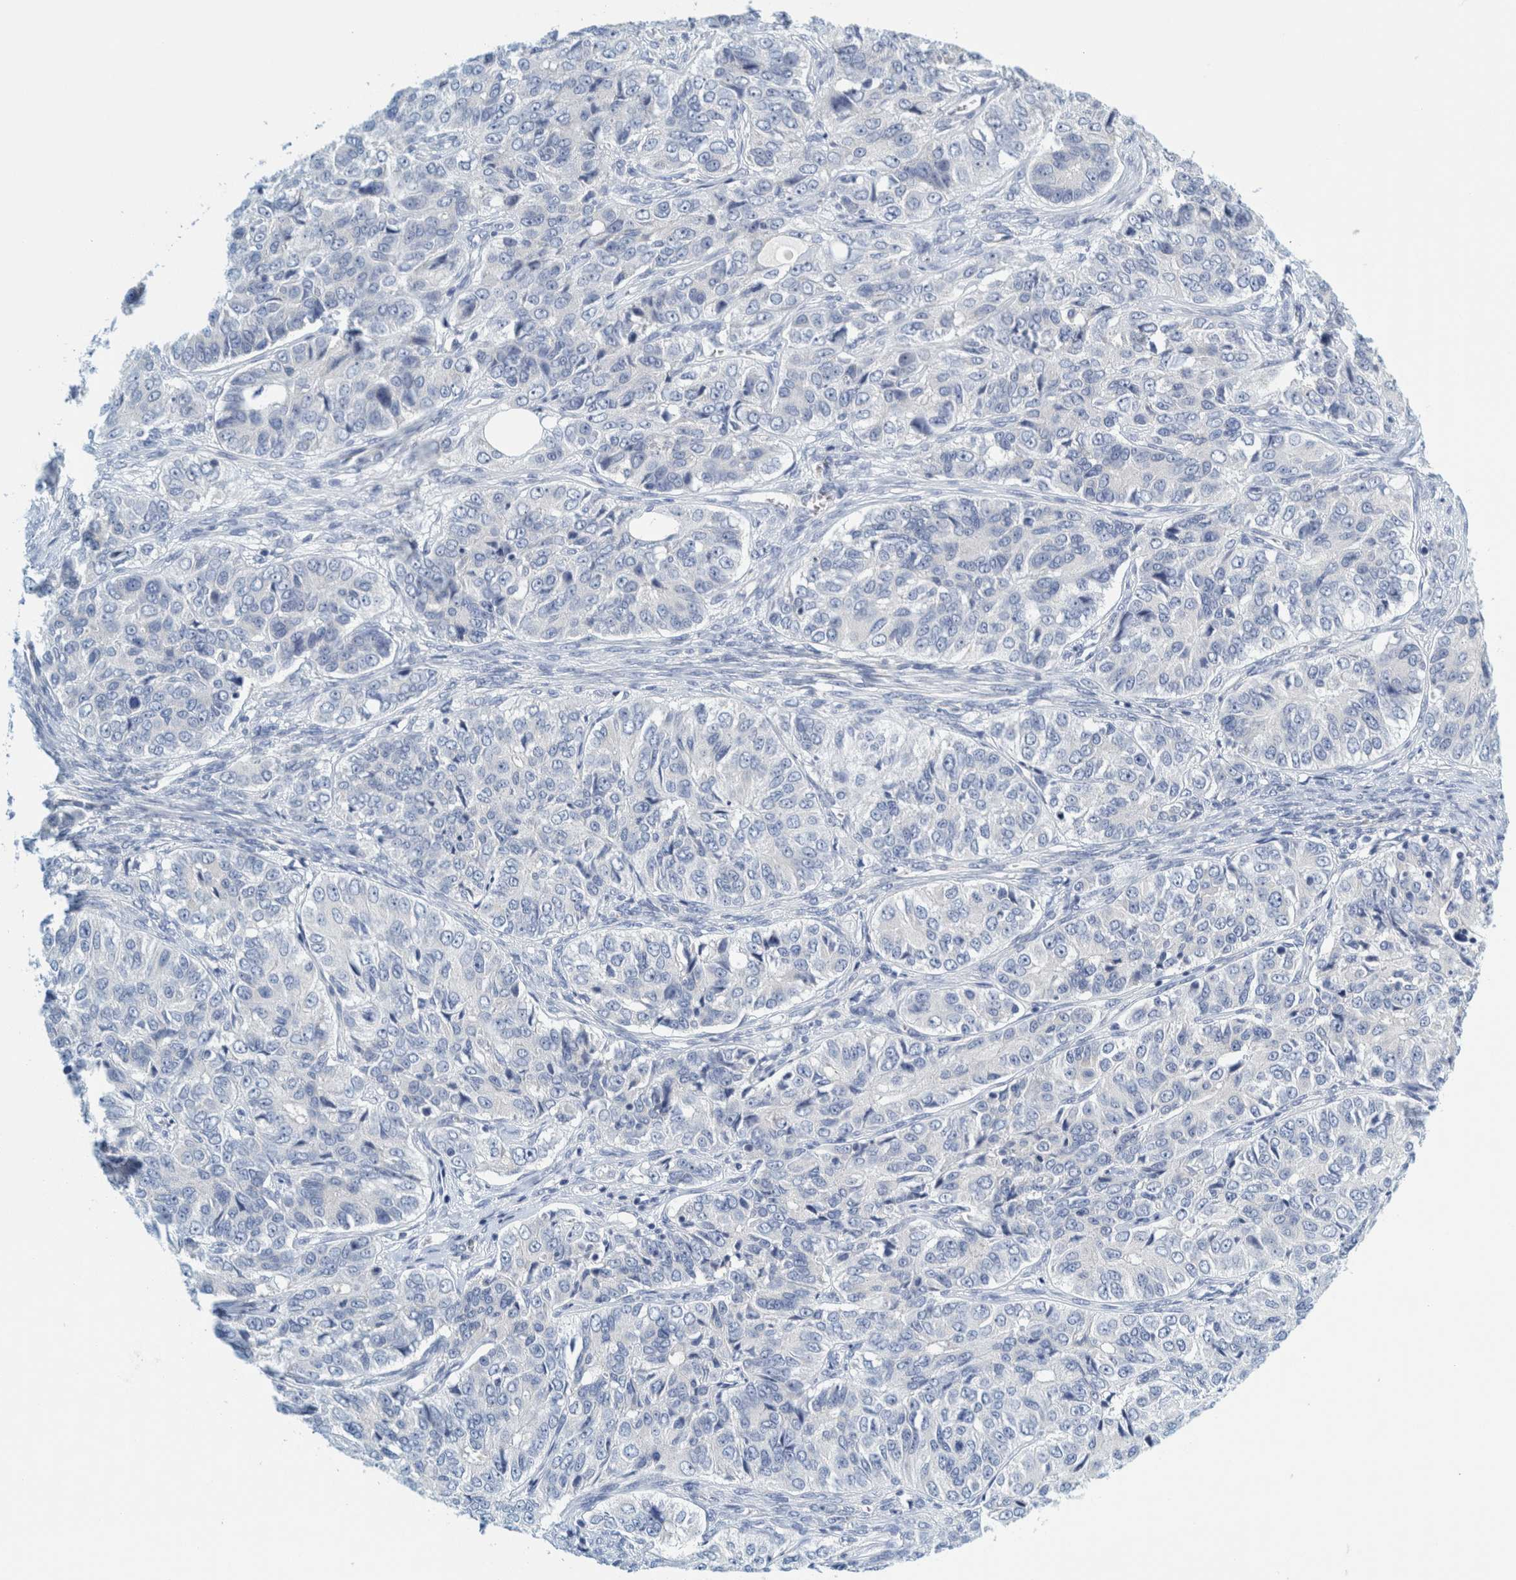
{"staining": {"intensity": "negative", "quantity": "none", "location": "none"}, "tissue": "ovarian cancer", "cell_type": "Tumor cells", "image_type": "cancer", "snomed": [{"axis": "morphology", "description": "Carcinoma, endometroid"}, {"axis": "topography", "description": "Ovary"}], "caption": "High magnification brightfield microscopy of ovarian cancer stained with DAB (3,3'-diaminobenzidine) (brown) and counterstained with hematoxylin (blue): tumor cells show no significant staining.", "gene": "ZNF324B", "patient": {"sex": "female", "age": 51}}